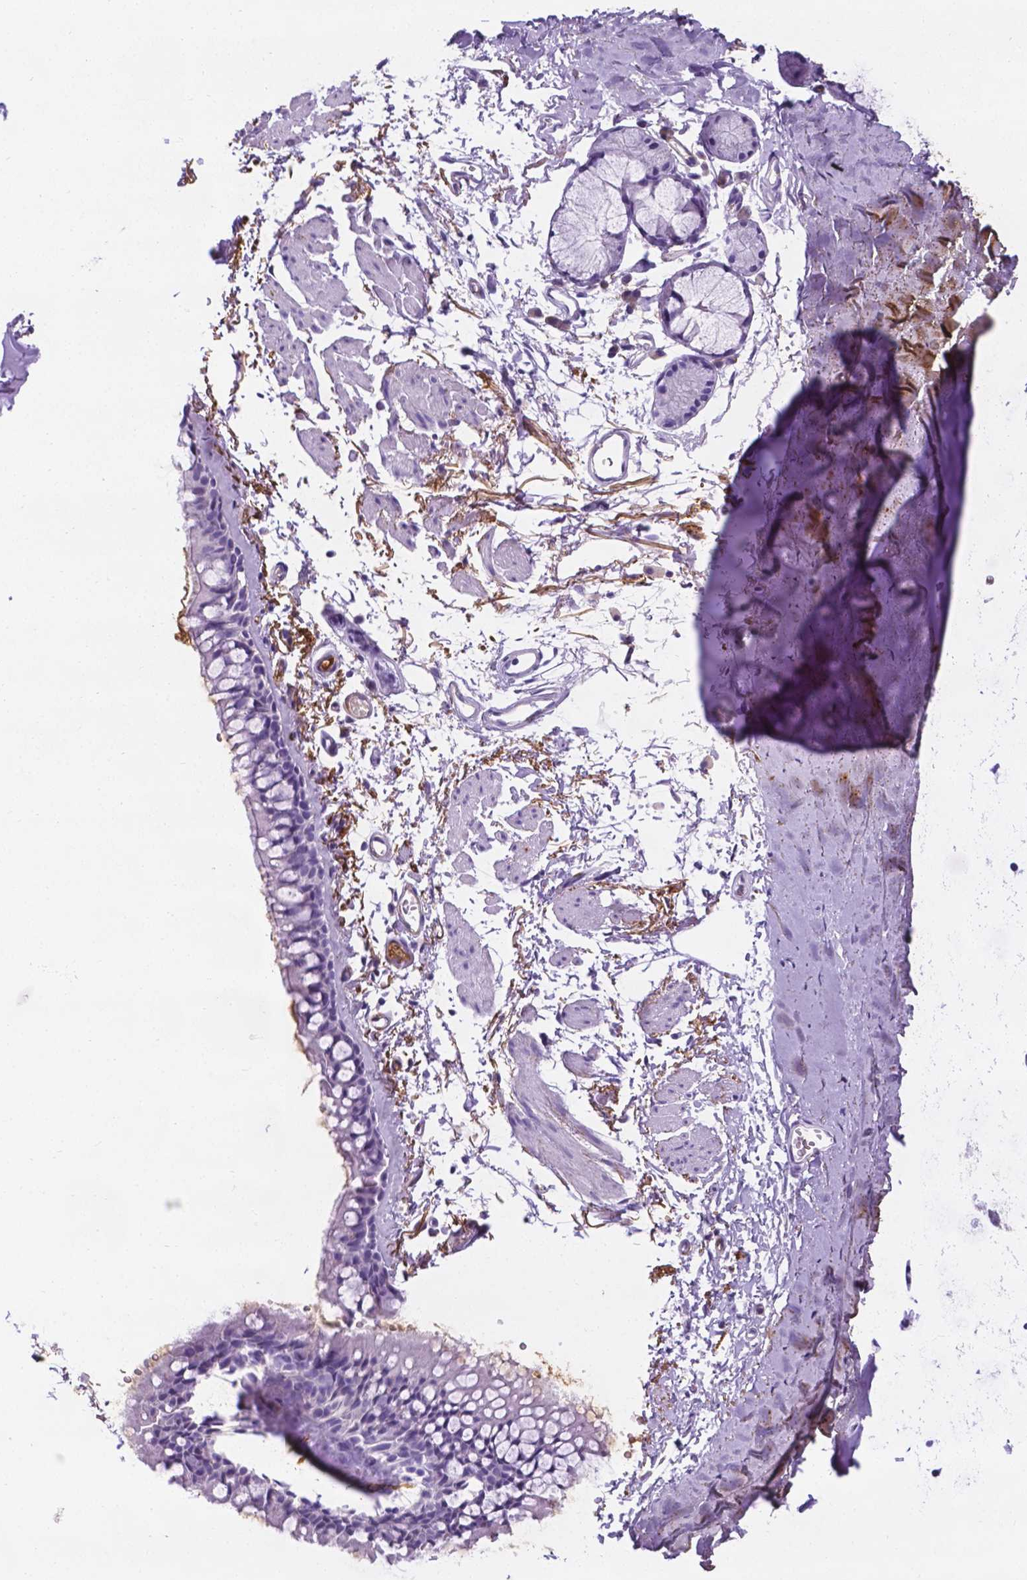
{"staining": {"intensity": "moderate", "quantity": "<25%", "location": "nuclear"}, "tissue": "soft tissue", "cell_type": "Chondrocytes", "image_type": "normal", "snomed": [{"axis": "morphology", "description": "Normal tissue, NOS"}, {"axis": "topography", "description": "Cartilage tissue"}, {"axis": "topography", "description": "Bronchus"}], "caption": "Soft tissue stained for a protein exhibits moderate nuclear positivity in chondrocytes.", "gene": "APOE", "patient": {"sex": "female", "age": 79}}